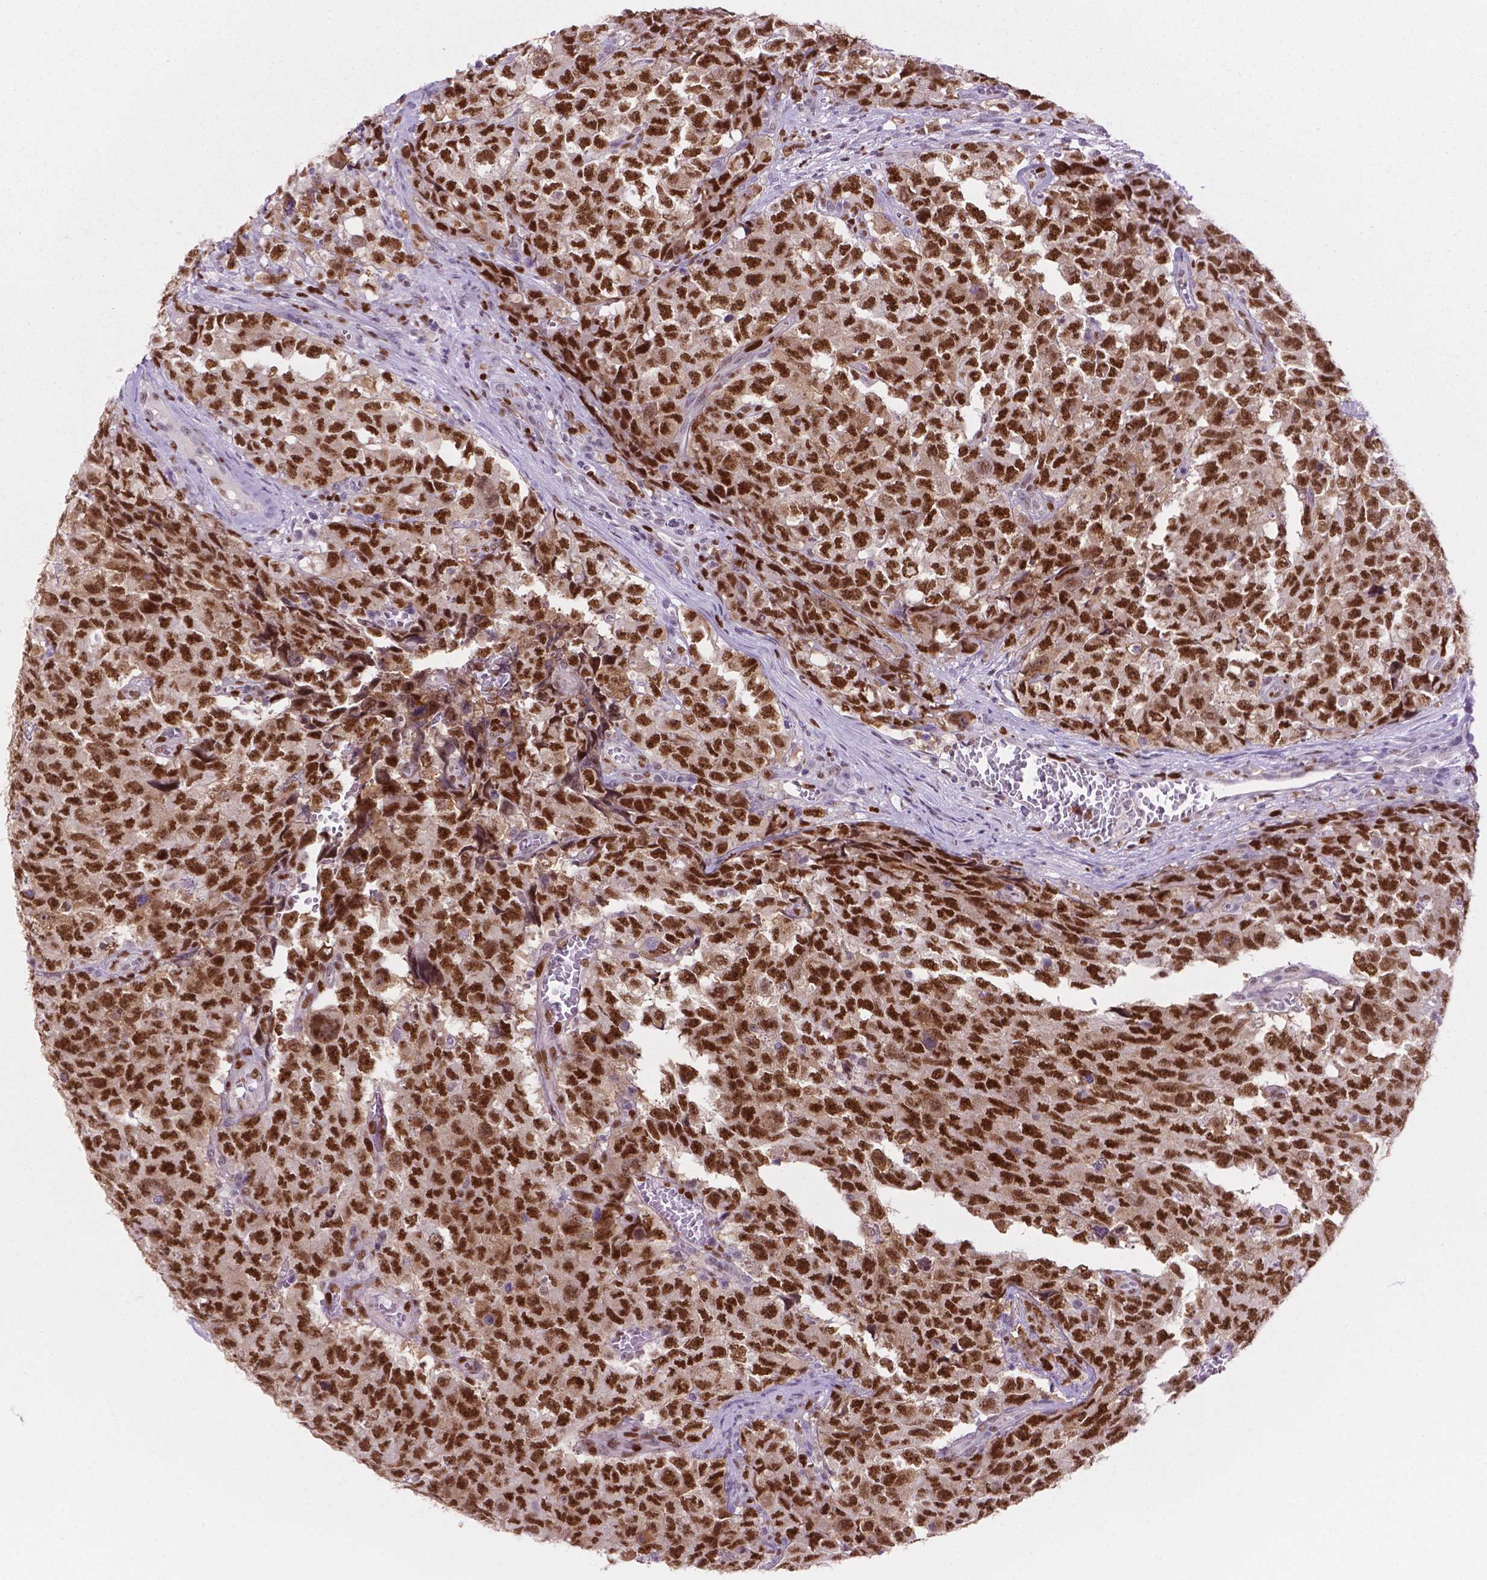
{"staining": {"intensity": "strong", "quantity": ">75%", "location": "nuclear"}, "tissue": "testis cancer", "cell_type": "Tumor cells", "image_type": "cancer", "snomed": [{"axis": "morphology", "description": "Carcinoma, Embryonal, NOS"}, {"axis": "topography", "description": "Testis"}], "caption": "A brown stain shows strong nuclear staining of a protein in testis cancer (embryonal carcinoma) tumor cells.", "gene": "NCAPH2", "patient": {"sex": "male", "age": 23}}